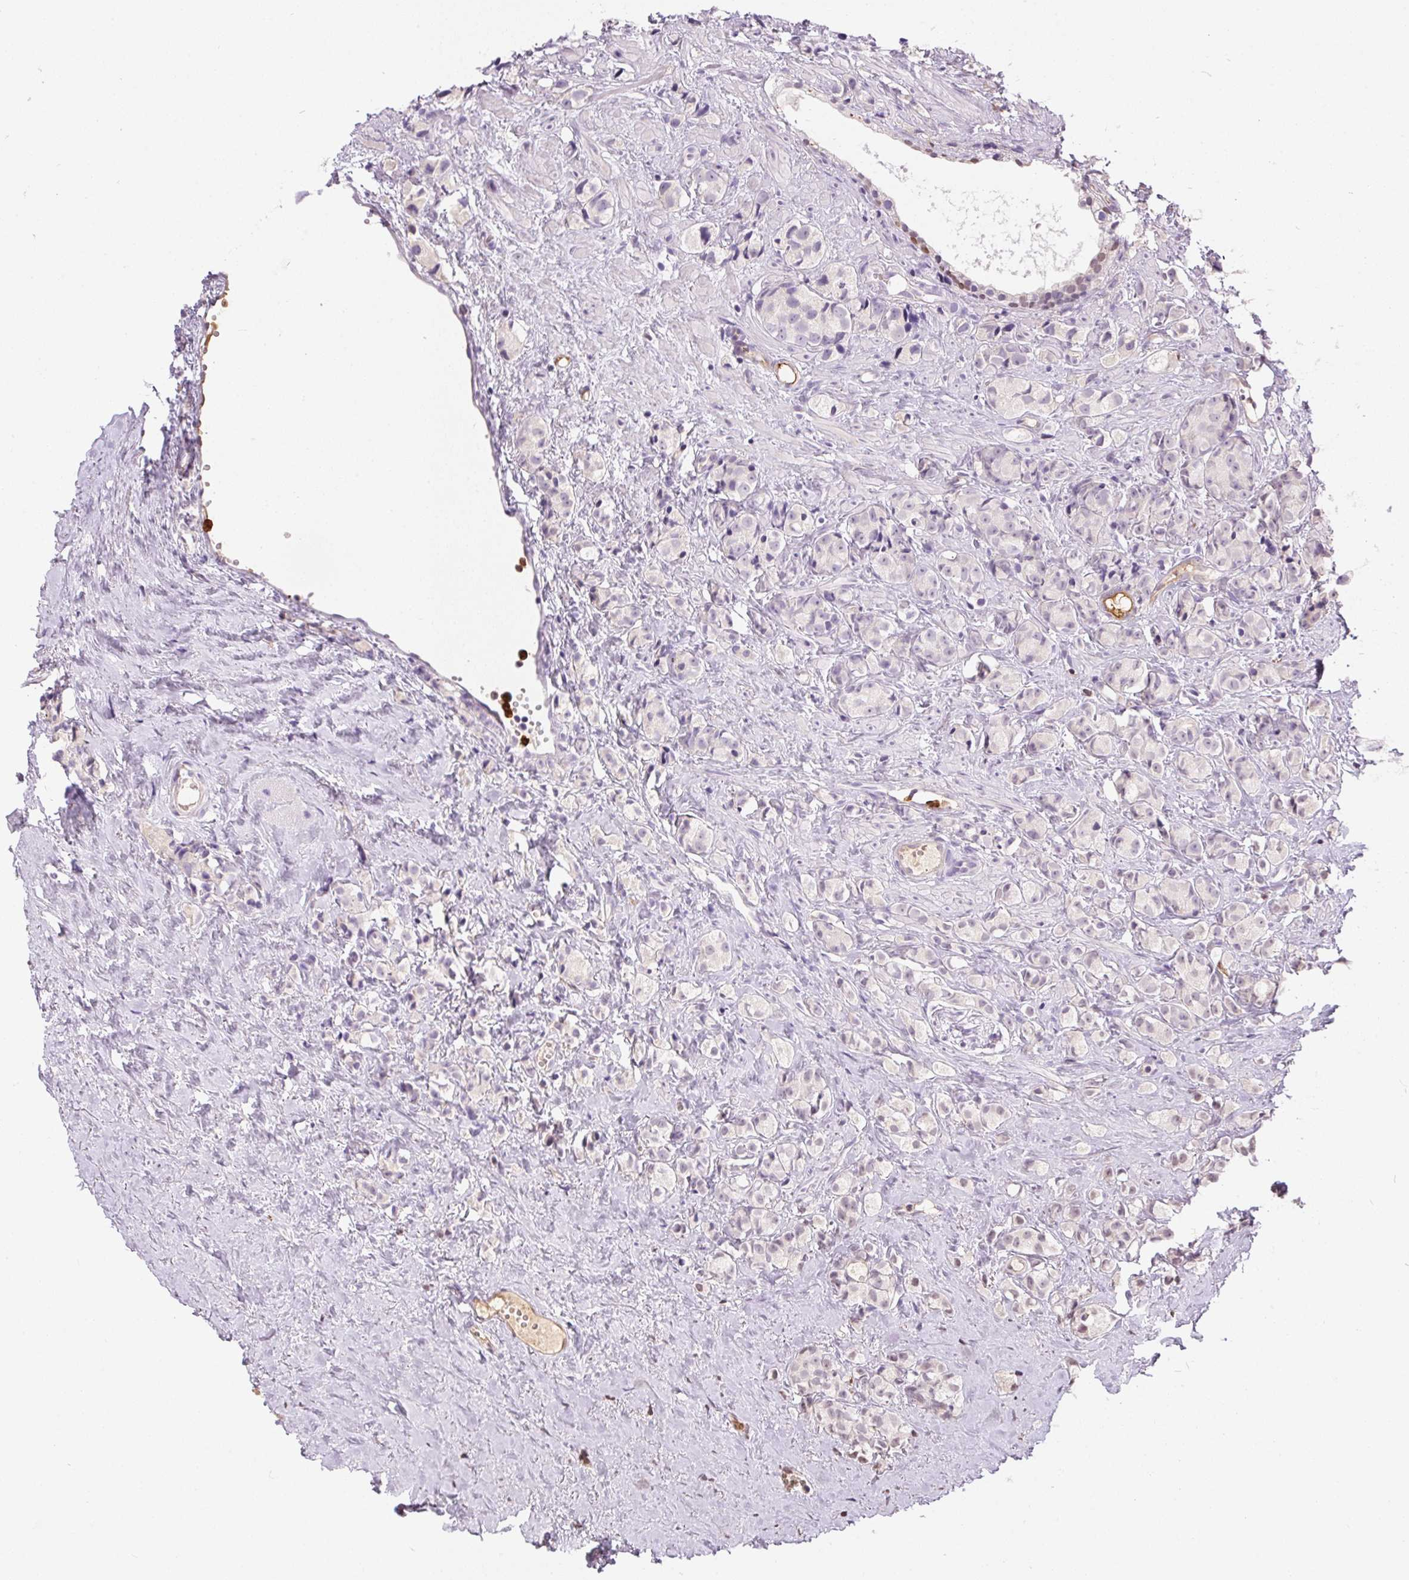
{"staining": {"intensity": "negative", "quantity": "none", "location": "none"}, "tissue": "prostate cancer", "cell_type": "Tumor cells", "image_type": "cancer", "snomed": [{"axis": "morphology", "description": "Adenocarcinoma, High grade"}, {"axis": "topography", "description": "Prostate"}], "caption": "Immunohistochemical staining of human adenocarcinoma (high-grade) (prostate) displays no significant positivity in tumor cells.", "gene": "ORM1", "patient": {"sex": "male", "age": 81}}